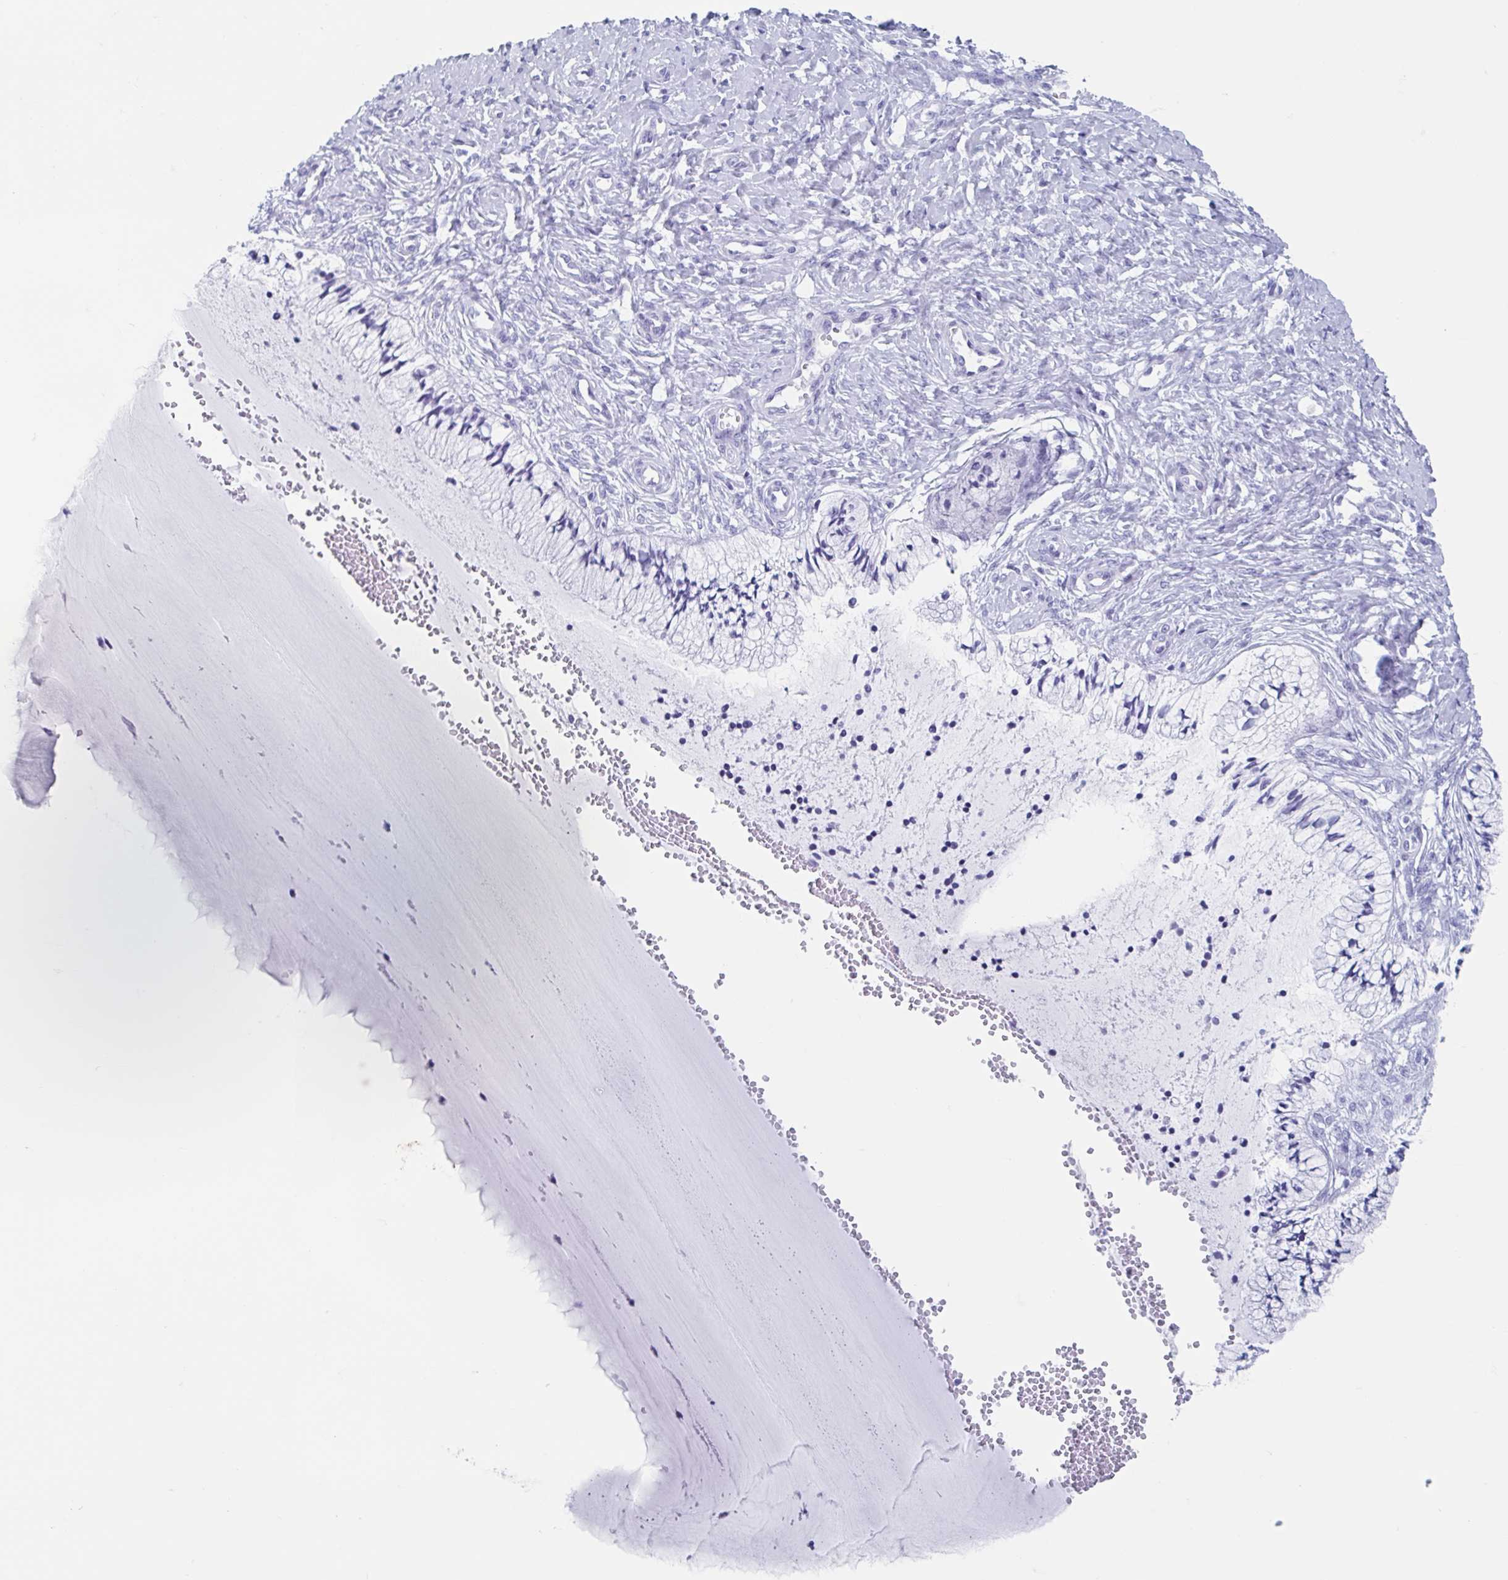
{"staining": {"intensity": "negative", "quantity": "none", "location": "none"}, "tissue": "cervix", "cell_type": "Glandular cells", "image_type": "normal", "snomed": [{"axis": "morphology", "description": "Normal tissue, NOS"}, {"axis": "topography", "description": "Cervix"}], "caption": "A micrograph of cervix stained for a protein demonstrates no brown staining in glandular cells. (Stains: DAB immunohistochemistry (IHC) with hematoxylin counter stain, Microscopy: brightfield microscopy at high magnification).", "gene": "HDGFL1", "patient": {"sex": "female", "age": 37}}